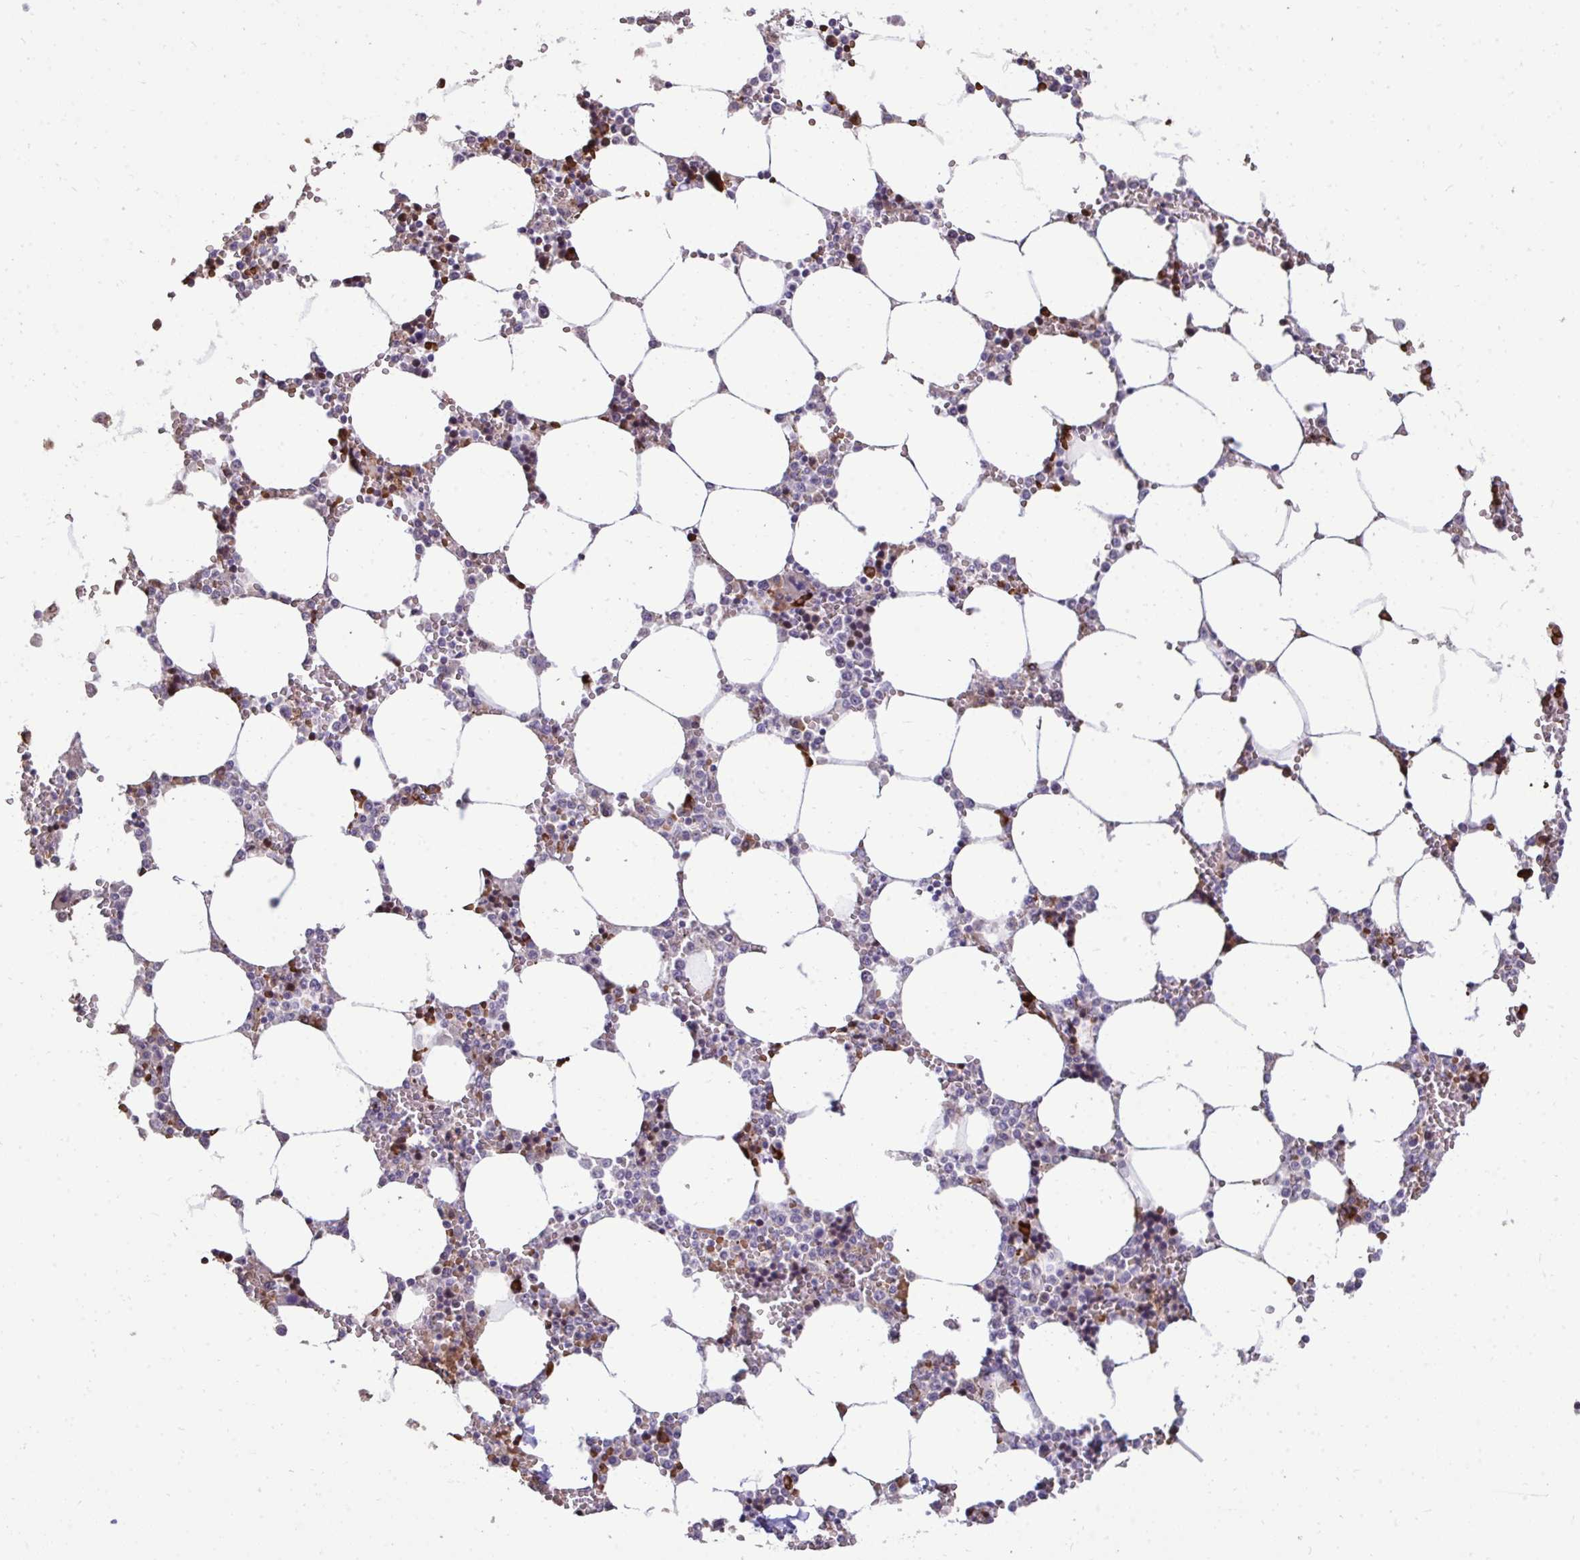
{"staining": {"intensity": "moderate", "quantity": "<25%", "location": "cytoplasmic/membranous"}, "tissue": "bone marrow", "cell_type": "Hematopoietic cells", "image_type": "normal", "snomed": [{"axis": "morphology", "description": "Normal tissue, NOS"}, {"axis": "topography", "description": "Bone marrow"}], "caption": "Immunohistochemistry (IHC) of benign bone marrow demonstrates low levels of moderate cytoplasmic/membranous staining in about <25% of hematopoietic cells.", "gene": "FIBCD1", "patient": {"sex": "male", "age": 64}}